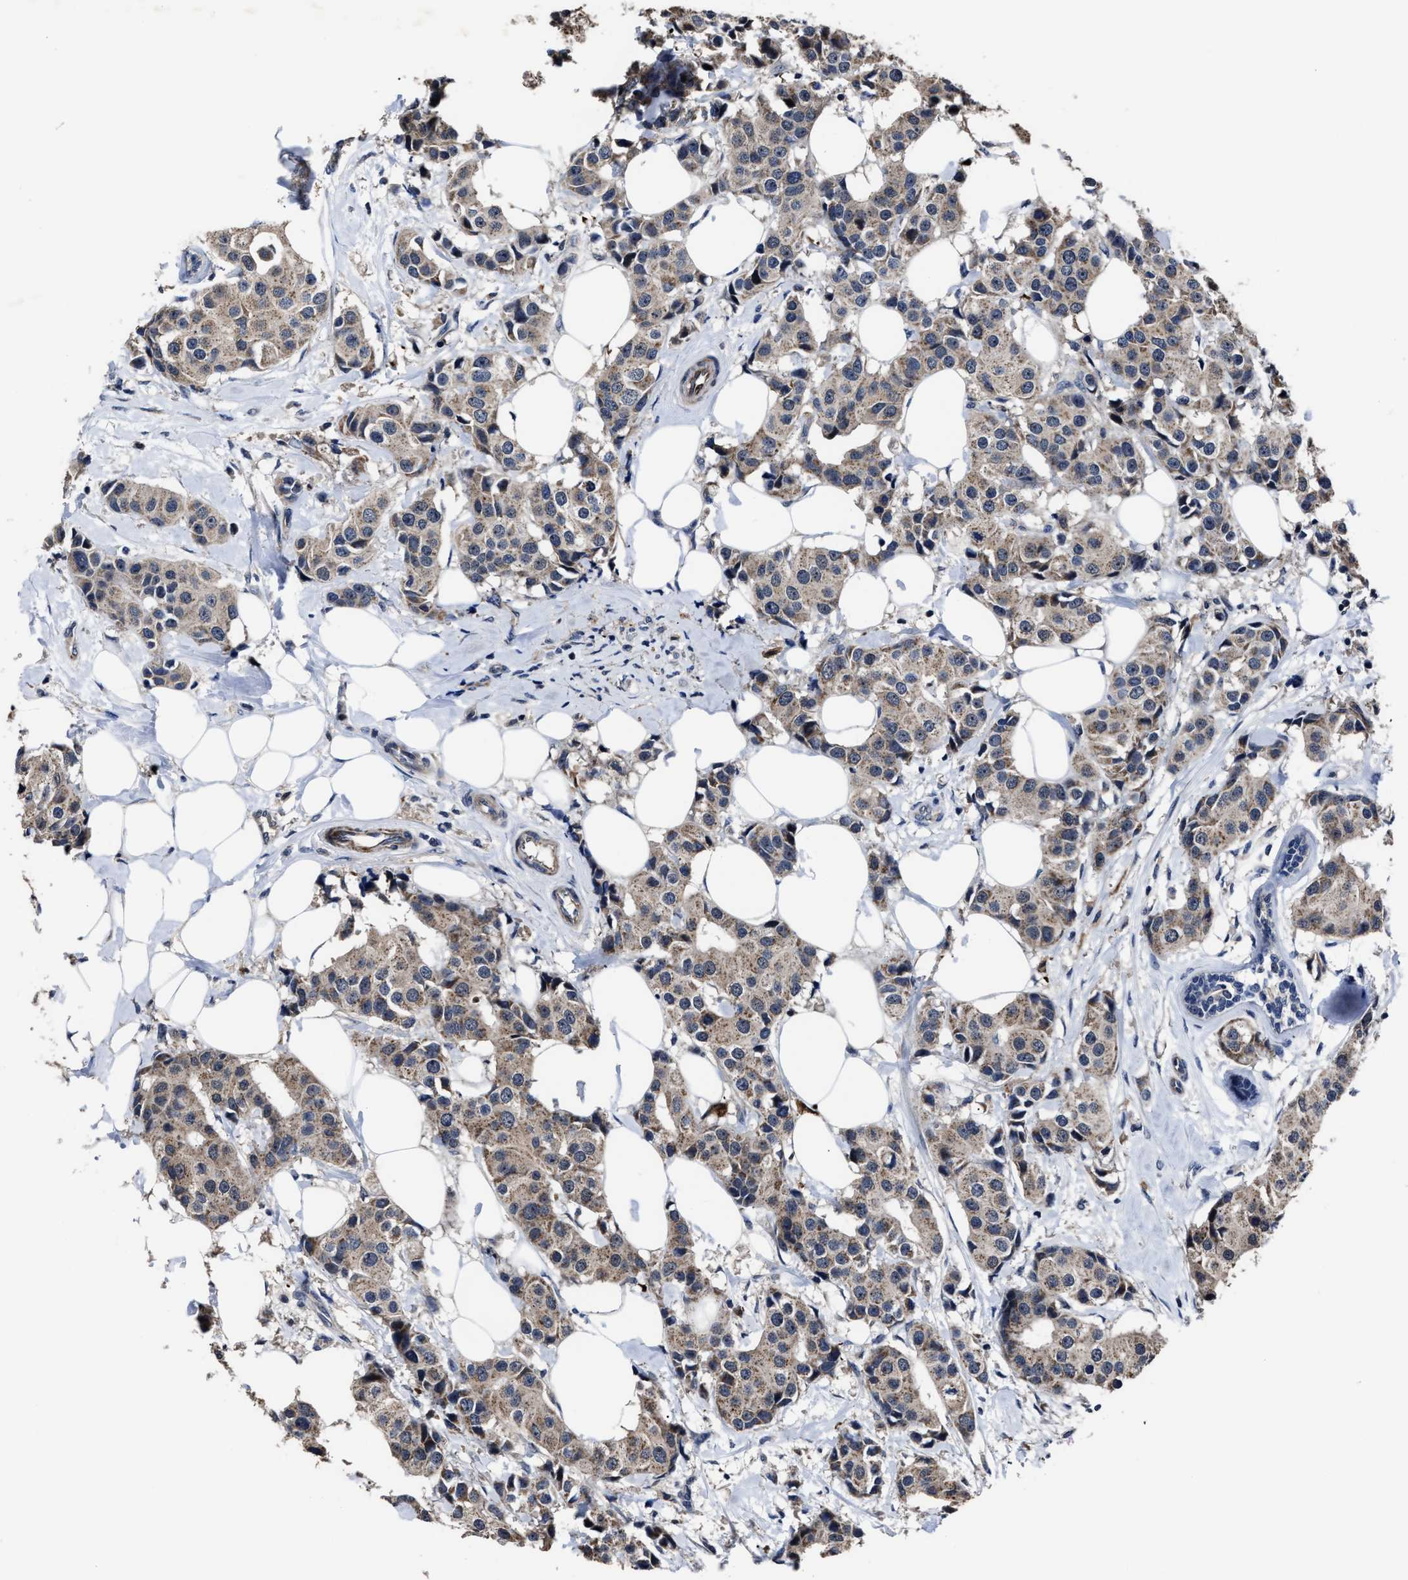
{"staining": {"intensity": "moderate", "quantity": "25%-75%", "location": "cytoplasmic/membranous"}, "tissue": "breast cancer", "cell_type": "Tumor cells", "image_type": "cancer", "snomed": [{"axis": "morphology", "description": "Normal tissue, NOS"}, {"axis": "morphology", "description": "Duct carcinoma"}, {"axis": "topography", "description": "Breast"}], "caption": "This histopathology image demonstrates immunohistochemistry (IHC) staining of human breast cancer (intraductal carcinoma), with medium moderate cytoplasmic/membranous staining in about 25%-75% of tumor cells.", "gene": "RSBN1L", "patient": {"sex": "female", "age": 39}}